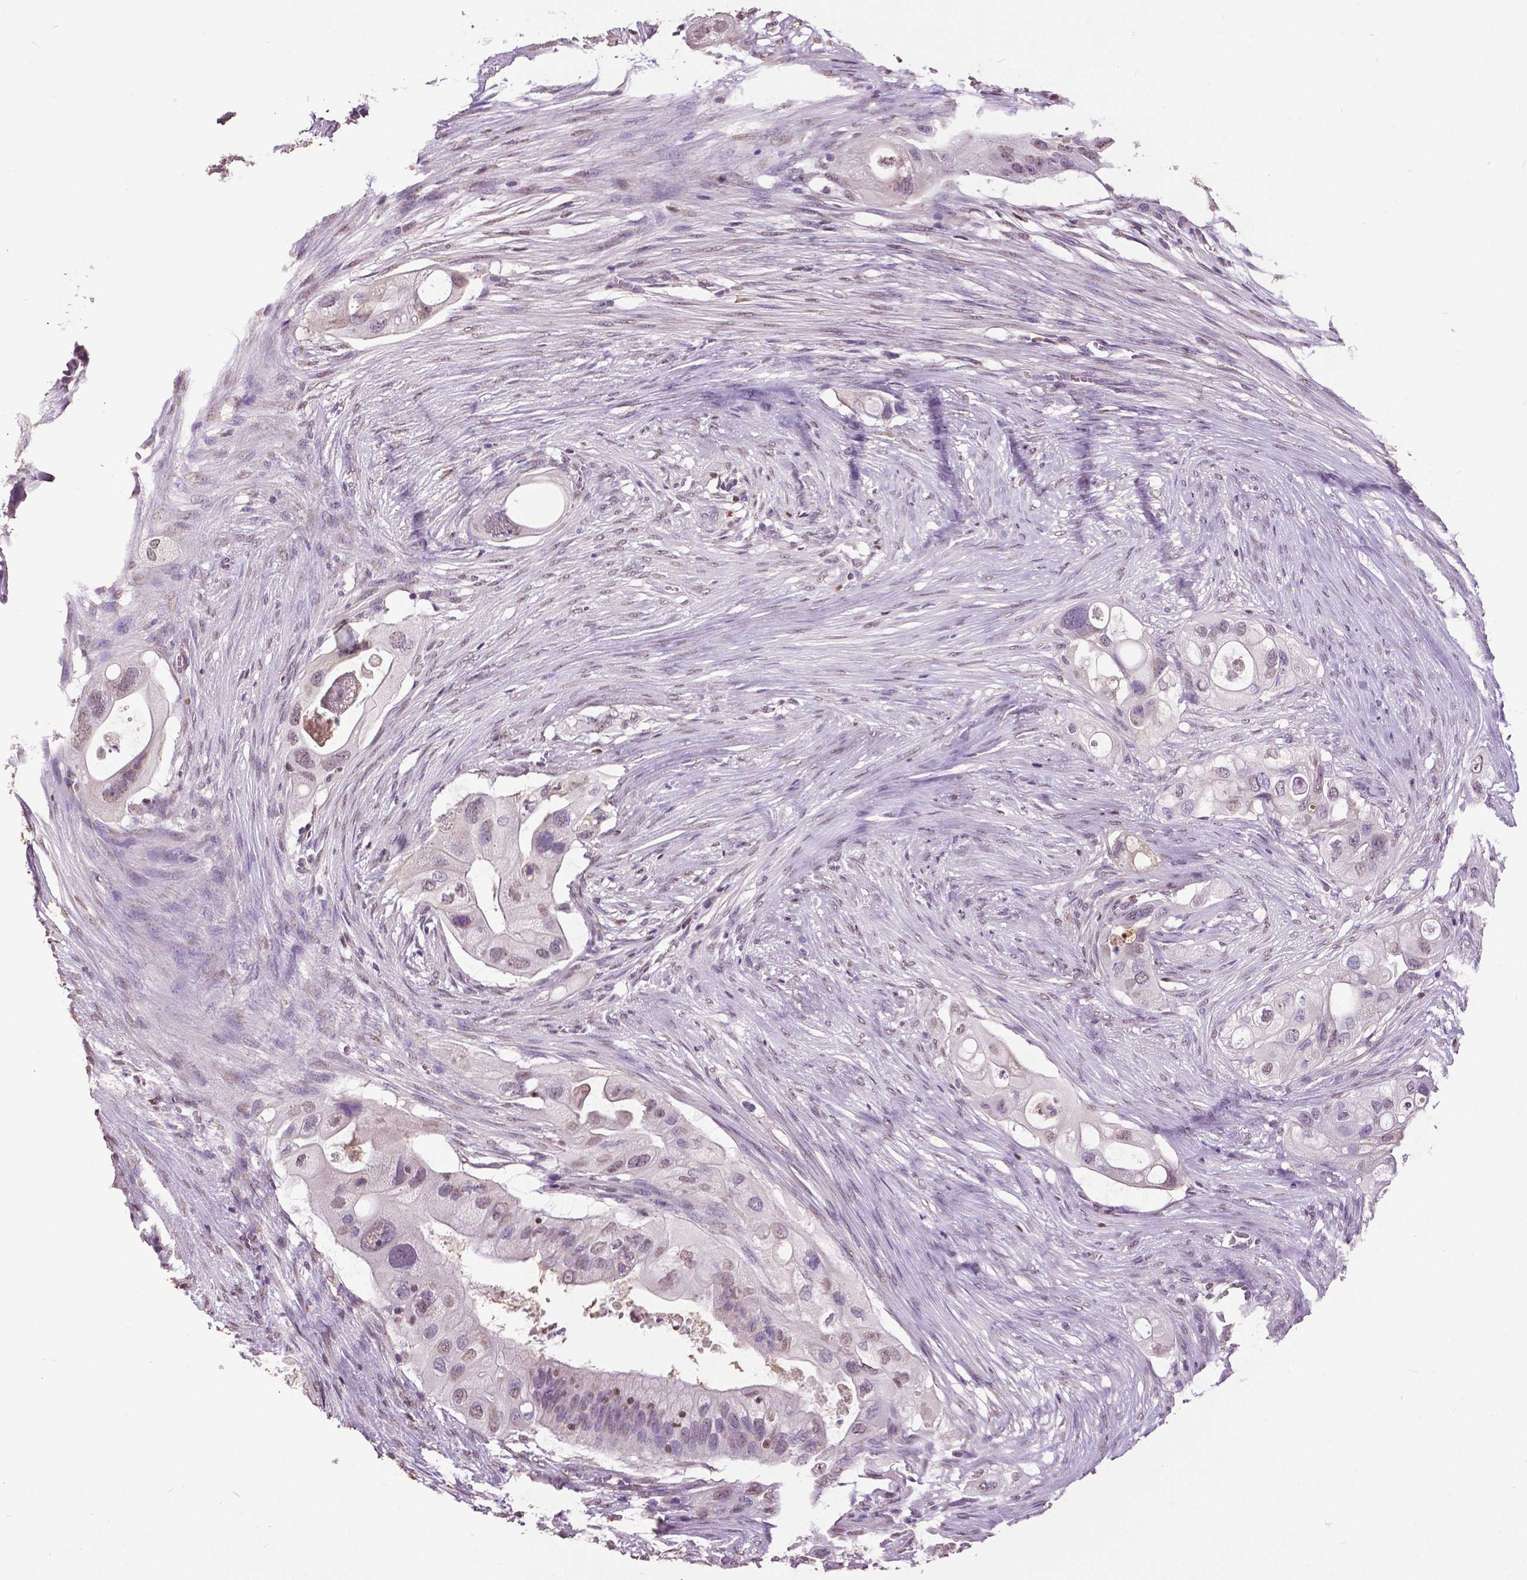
{"staining": {"intensity": "weak", "quantity": "<25%", "location": "nuclear"}, "tissue": "pancreatic cancer", "cell_type": "Tumor cells", "image_type": "cancer", "snomed": [{"axis": "morphology", "description": "Adenocarcinoma, NOS"}, {"axis": "topography", "description": "Pancreas"}], "caption": "A high-resolution micrograph shows immunohistochemistry staining of adenocarcinoma (pancreatic), which reveals no significant expression in tumor cells.", "gene": "RUNX3", "patient": {"sex": "female", "age": 72}}